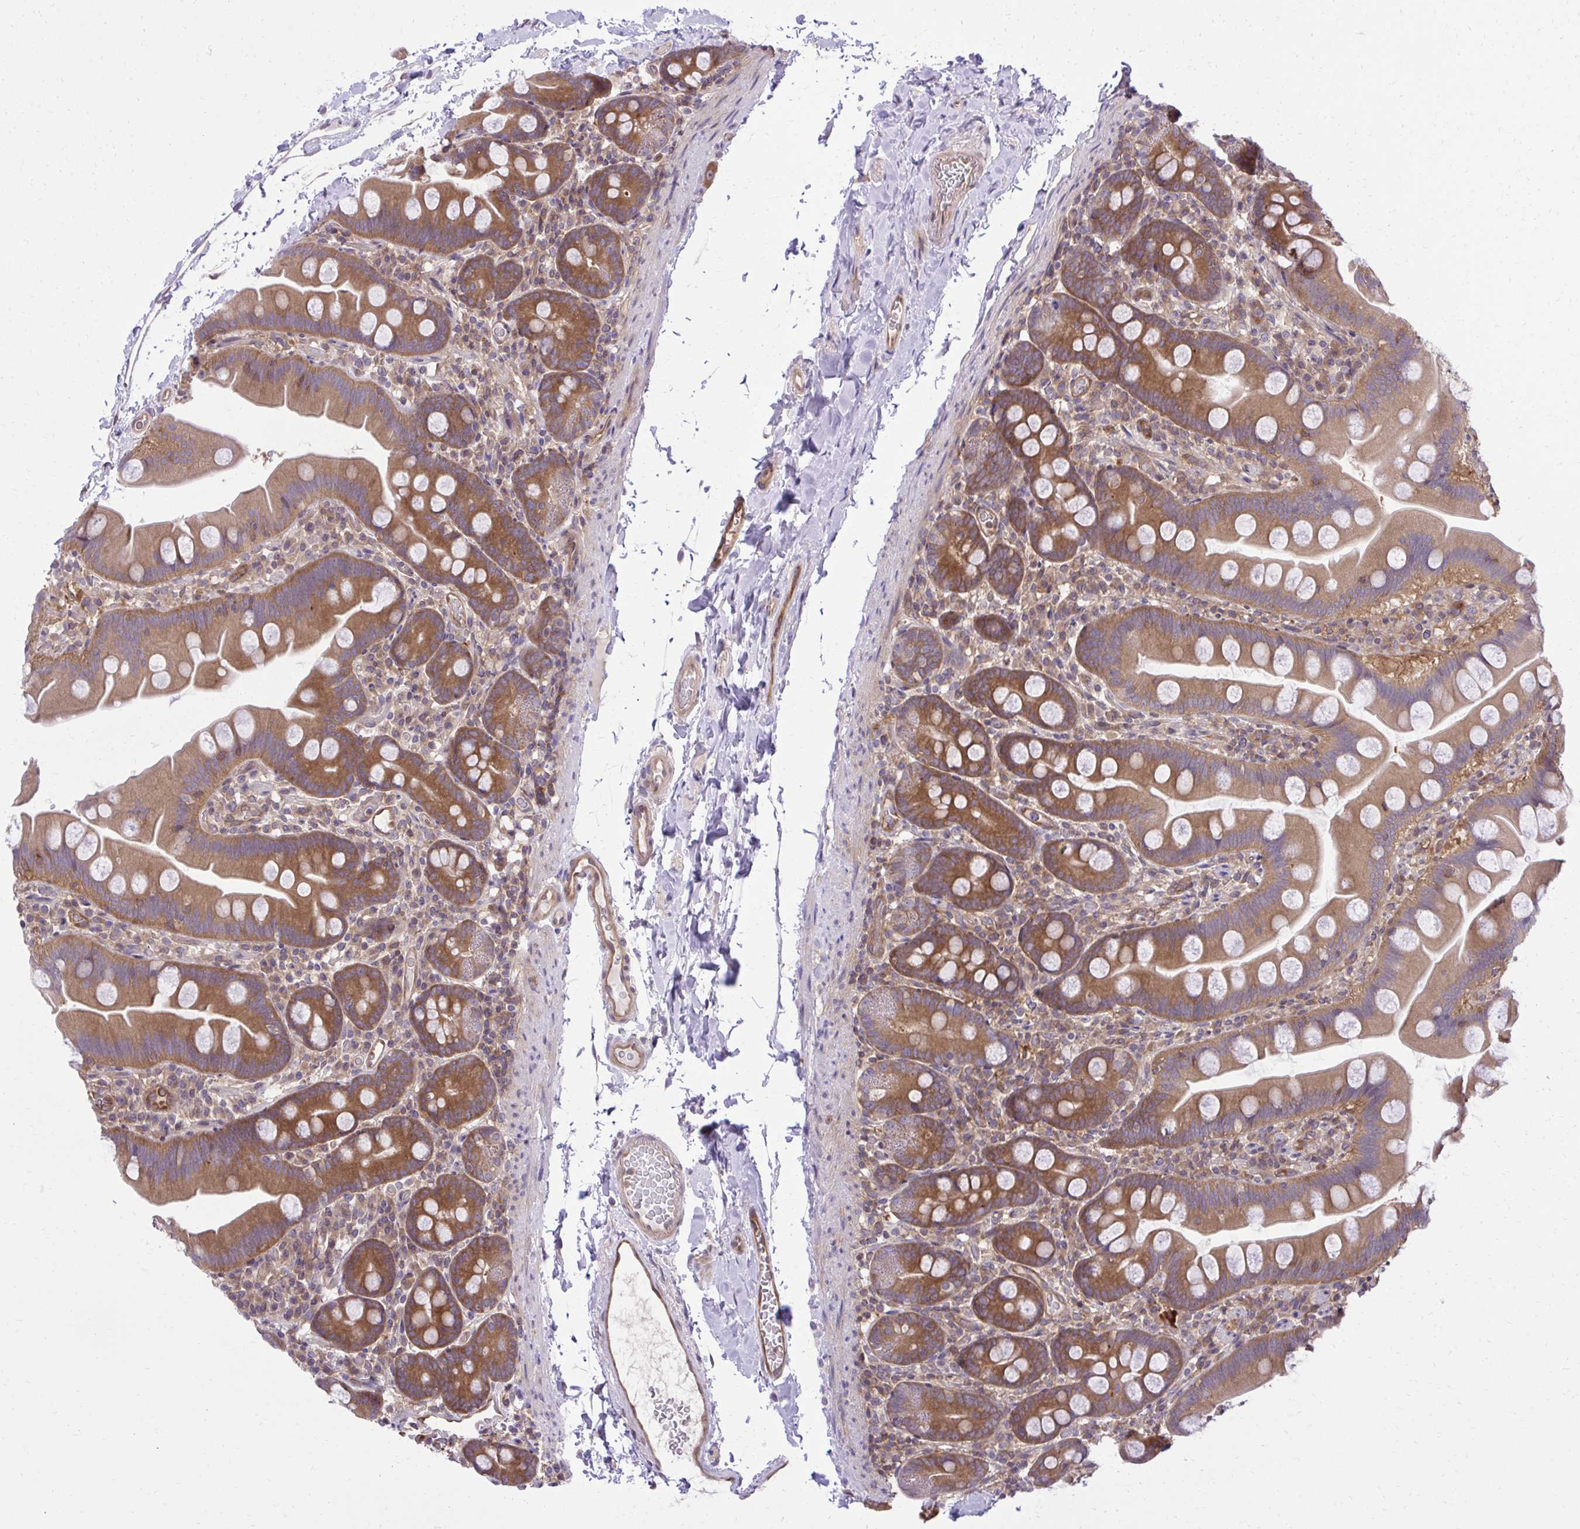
{"staining": {"intensity": "moderate", "quantity": ">75%", "location": "cytoplasmic/membranous"}, "tissue": "small intestine", "cell_type": "Glandular cells", "image_type": "normal", "snomed": [{"axis": "morphology", "description": "Normal tissue, NOS"}, {"axis": "topography", "description": "Small intestine"}], "caption": "IHC of benign small intestine reveals medium levels of moderate cytoplasmic/membranous staining in approximately >75% of glandular cells. Using DAB (3,3'-diaminobenzidine) (brown) and hematoxylin (blue) stains, captured at high magnification using brightfield microscopy.", "gene": "PPP5C", "patient": {"sex": "female", "age": 68}}